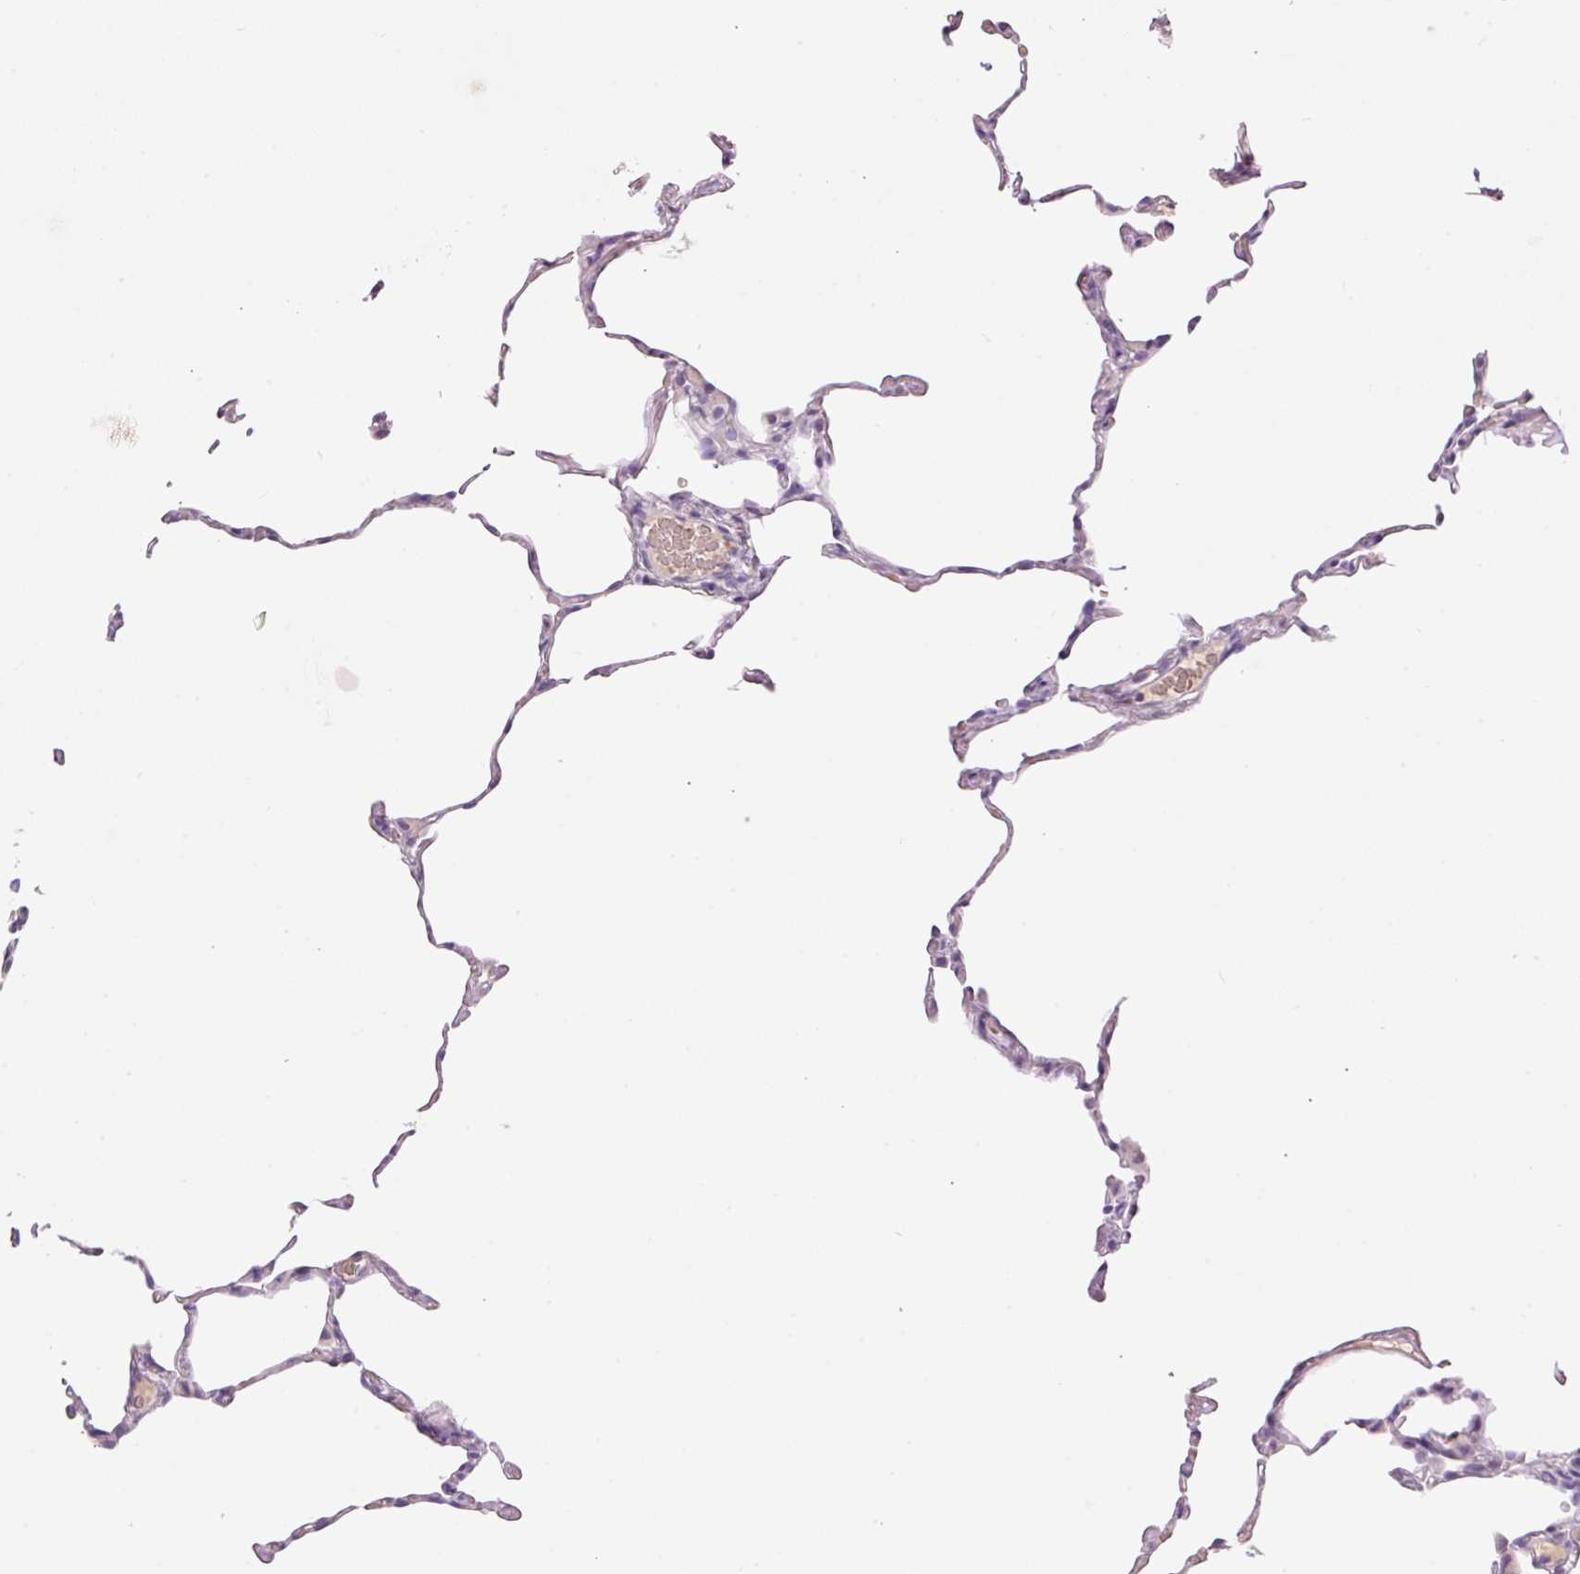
{"staining": {"intensity": "negative", "quantity": "none", "location": "none"}, "tissue": "lung", "cell_type": "Alveolar cells", "image_type": "normal", "snomed": [{"axis": "morphology", "description": "Normal tissue, NOS"}, {"axis": "topography", "description": "Lung"}], "caption": "High power microscopy image of an IHC micrograph of benign lung, revealing no significant staining in alveolar cells. (Brightfield microscopy of DAB IHC at high magnification).", "gene": "LY6G6D", "patient": {"sex": "female", "age": 57}}